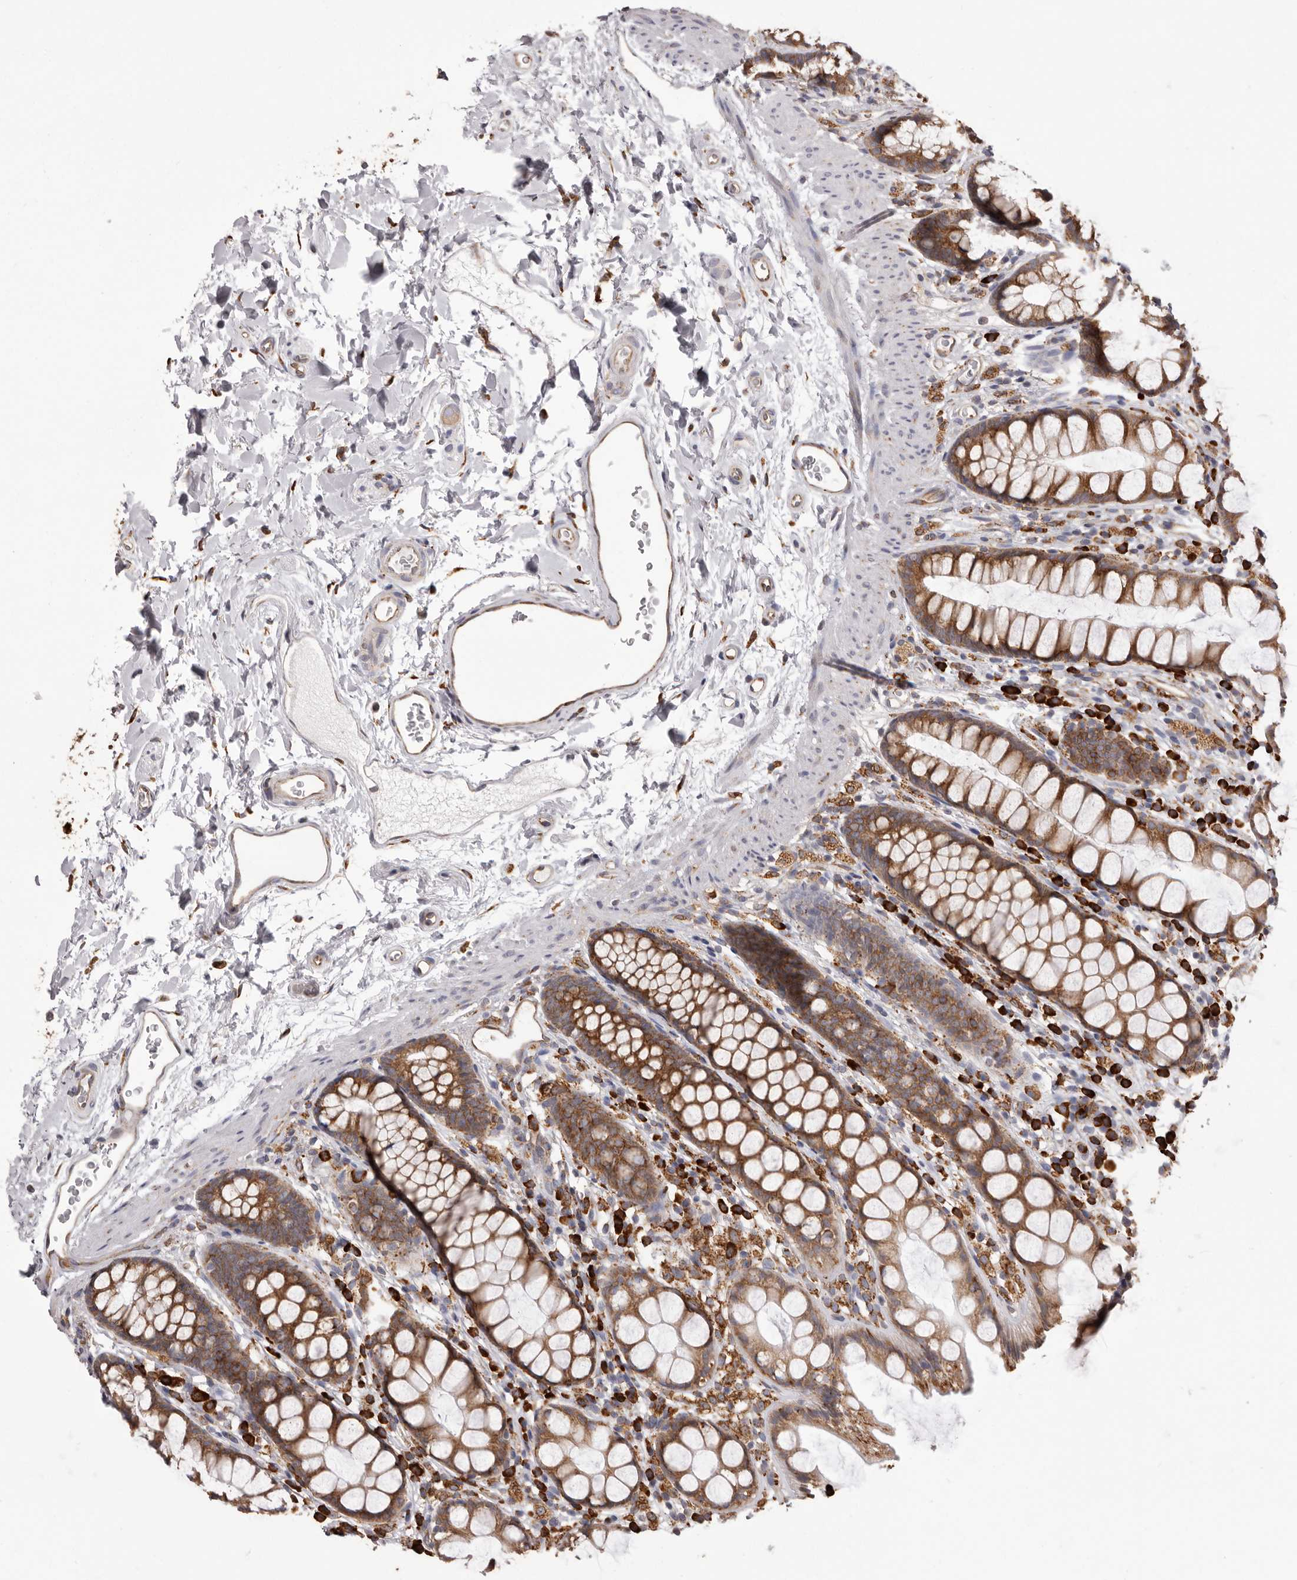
{"staining": {"intensity": "strong", "quantity": ">75%", "location": "cytoplasmic/membranous"}, "tissue": "rectum", "cell_type": "Glandular cells", "image_type": "normal", "snomed": [{"axis": "morphology", "description": "Normal tissue, NOS"}, {"axis": "topography", "description": "Rectum"}], "caption": "IHC of benign human rectum shows high levels of strong cytoplasmic/membranous positivity in approximately >75% of glandular cells.", "gene": "QRSL1", "patient": {"sex": "female", "age": 65}}